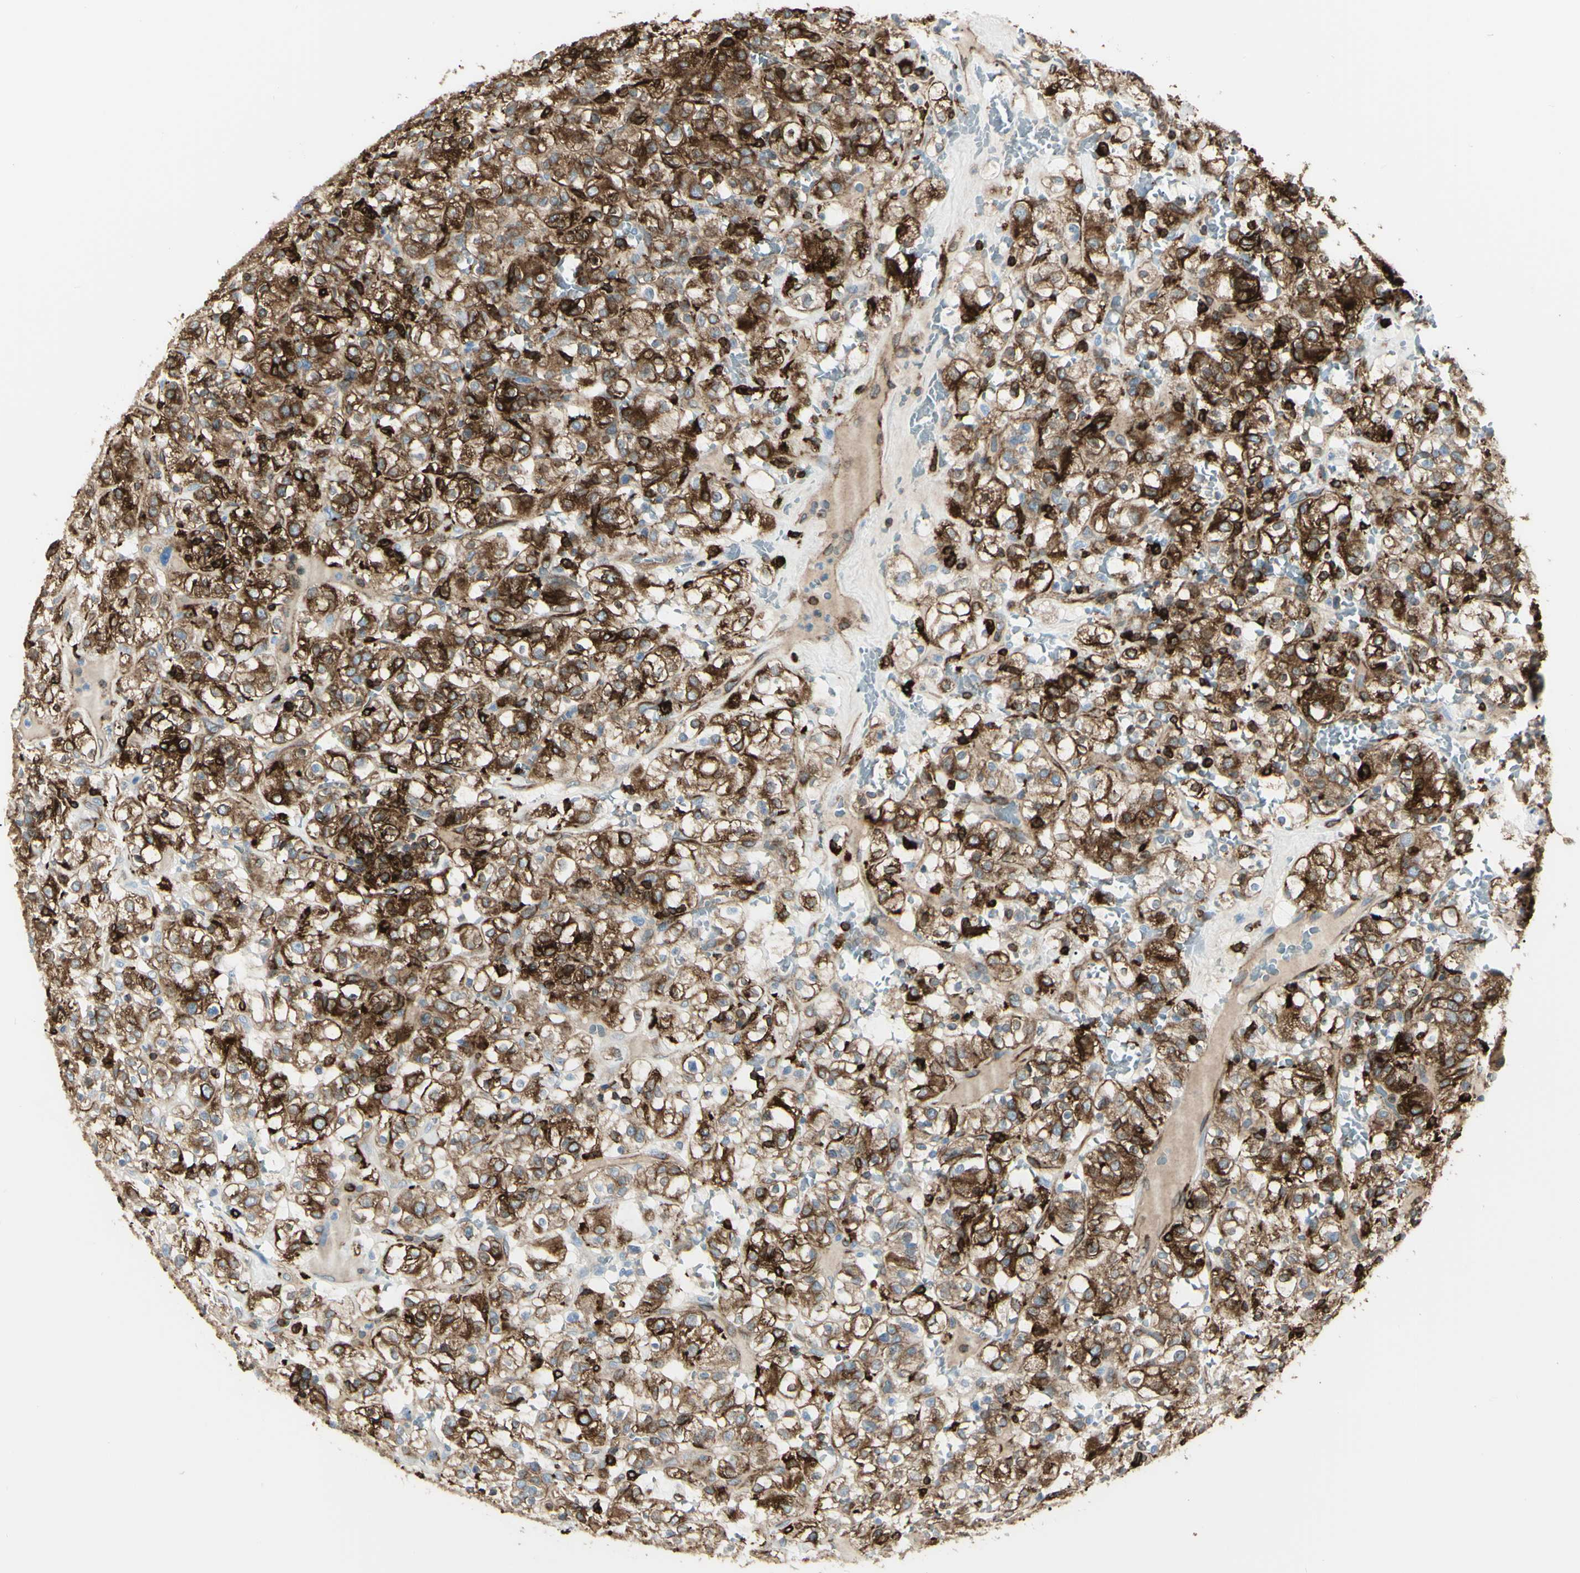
{"staining": {"intensity": "strong", "quantity": ">75%", "location": "cytoplasmic/membranous"}, "tissue": "renal cancer", "cell_type": "Tumor cells", "image_type": "cancer", "snomed": [{"axis": "morphology", "description": "Normal tissue, NOS"}, {"axis": "morphology", "description": "Adenocarcinoma, NOS"}, {"axis": "topography", "description": "Kidney"}], "caption": "Immunohistochemistry of renal cancer shows high levels of strong cytoplasmic/membranous positivity in about >75% of tumor cells. Immunohistochemistry (ihc) stains the protein of interest in brown and the nuclei are stained blue.", "gene": "CD74", "patient": {"sex": "female", "age": 72}}